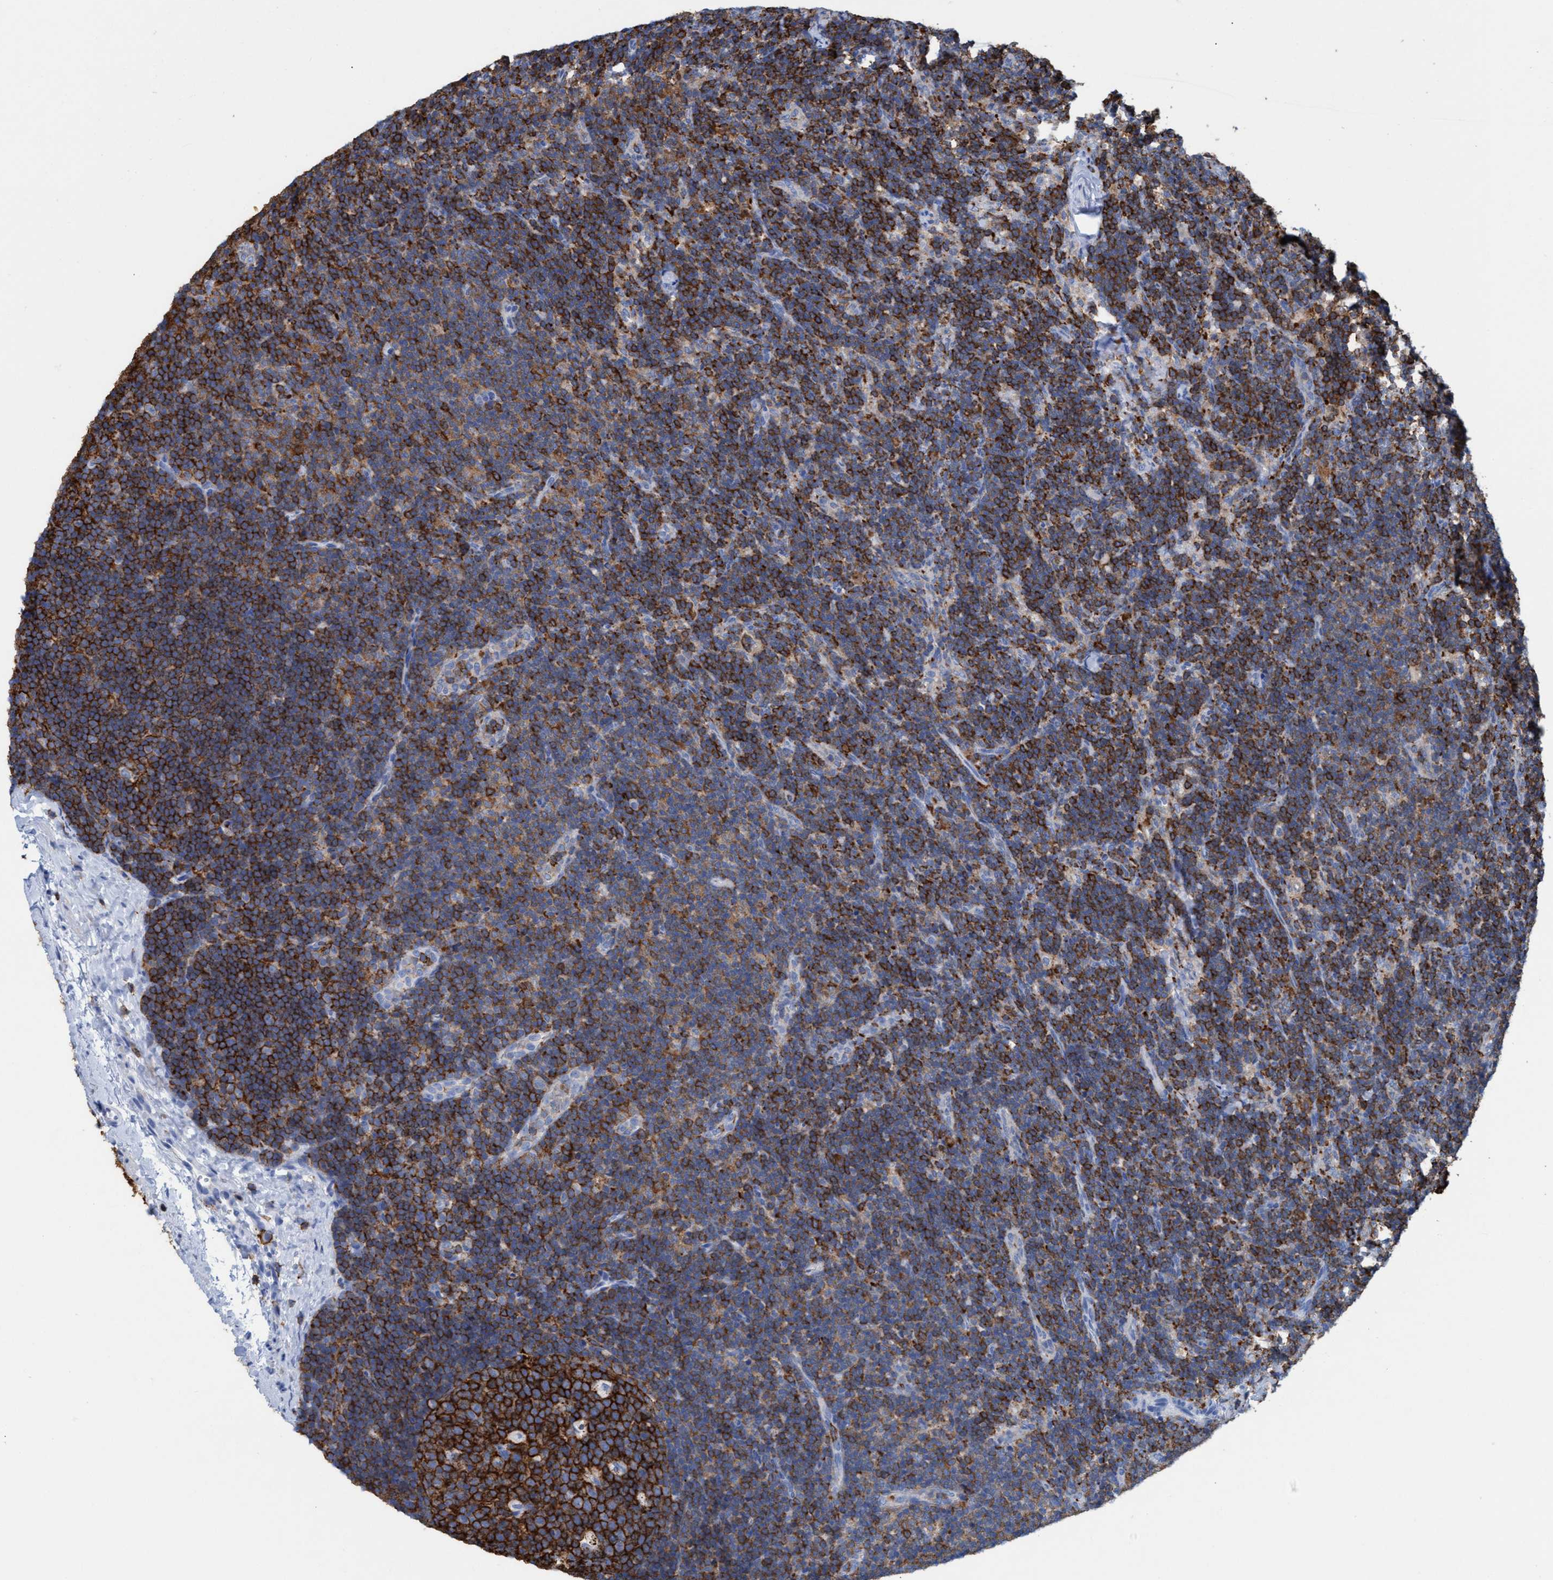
{"staining": {"intensity": "strong", "quantity": ">75%", "location": "cytoplasmic/membranous"}, "tissue": "lymph node", "cell_type": "Germinal center cells", "image_type": "normal", "snomed": [{"axis": "morphology", "description": "Normal tissue, NOS"}, {"axis": "topography", "description": "Lymph node"}], "caption": "Human lymph node stained for a protein (brown) displays strong cytoplasmic/membranous positive expression in about >75% of germinal center cells.", "gene": "EZR", "patient": {"sex": "female", "age": 22}}